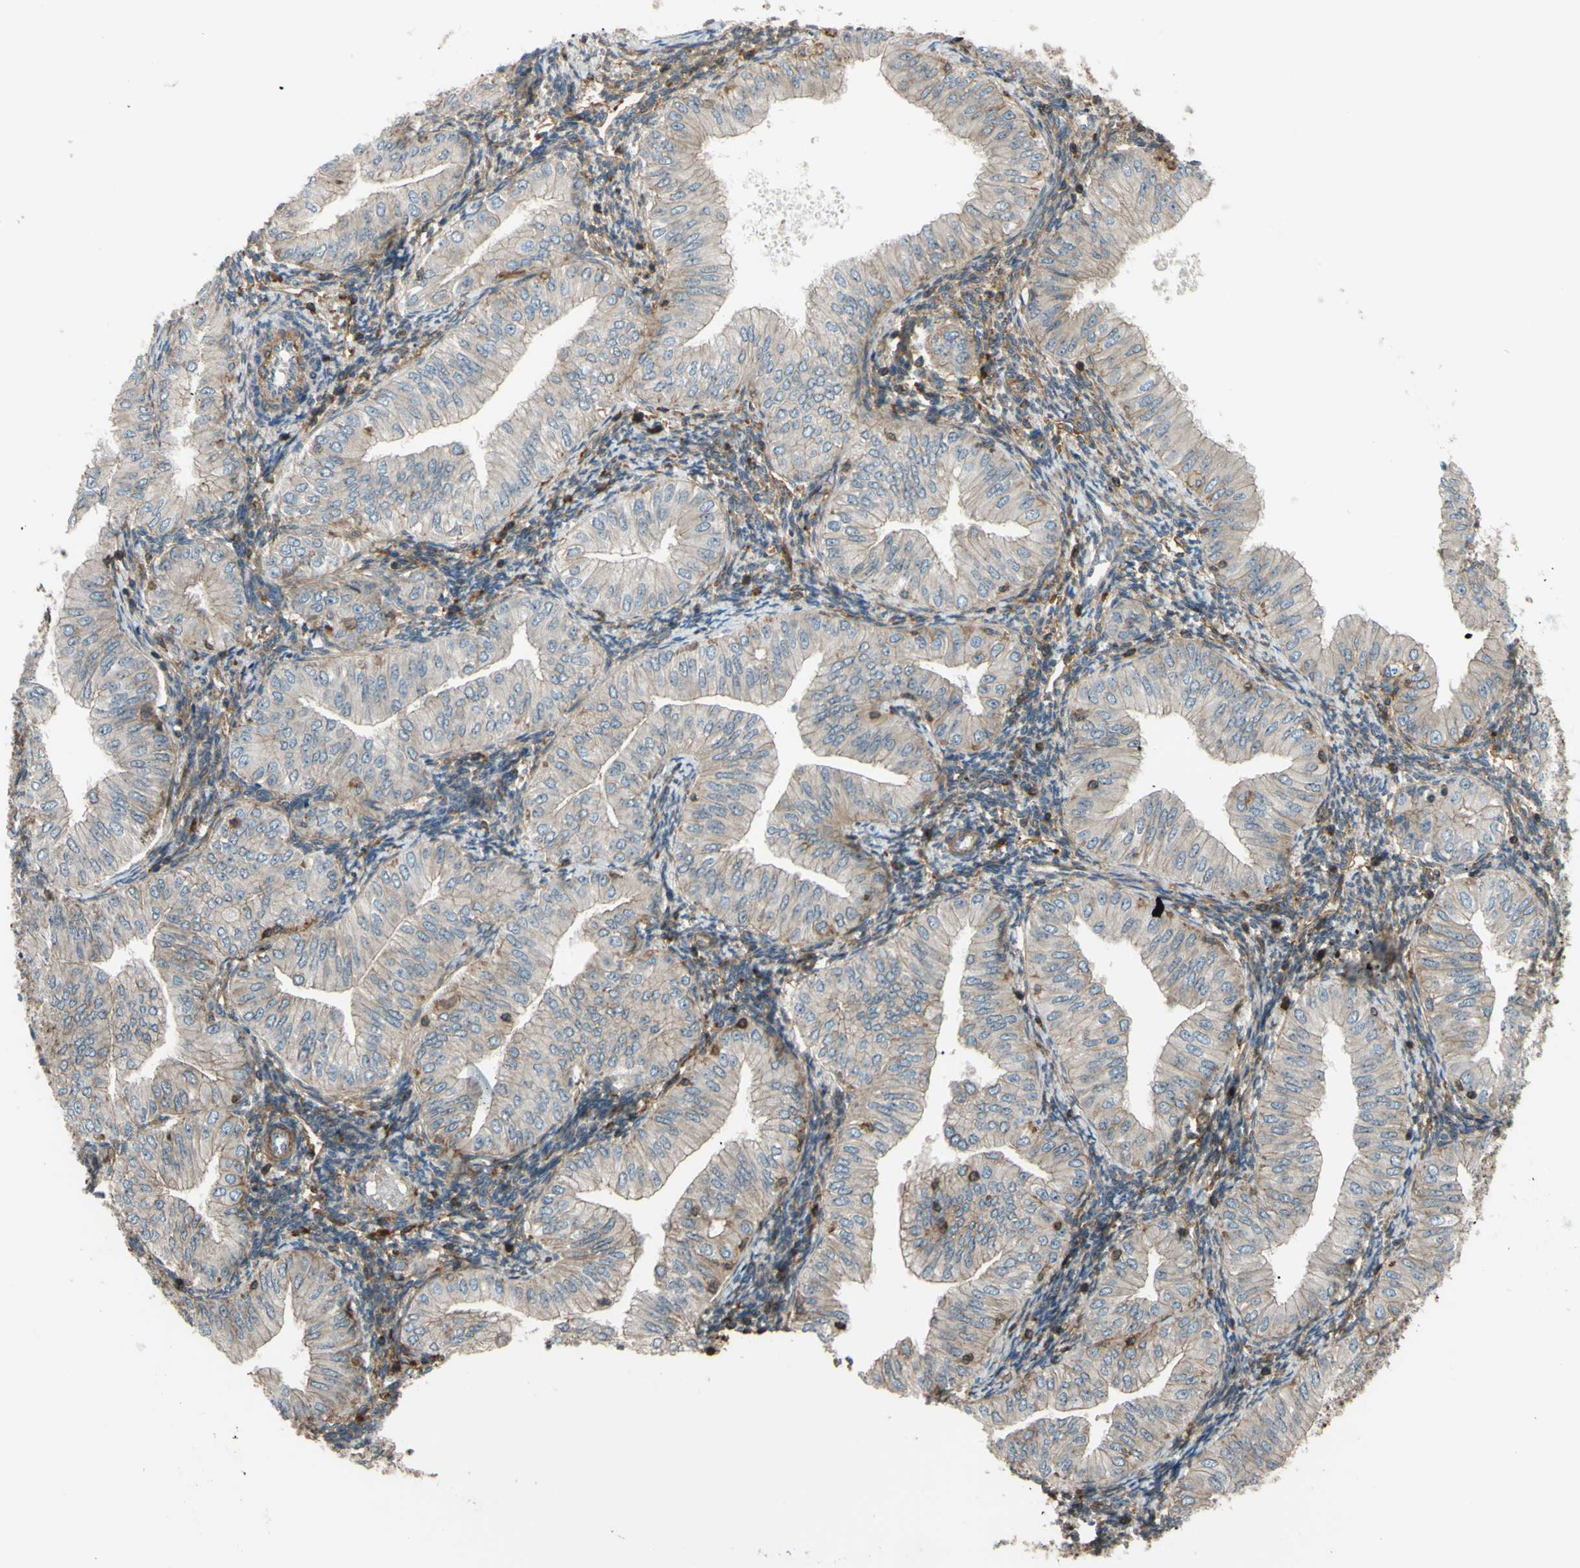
{"staining": {"intensity": "moderate", "quantity": "<25%", "location": "cytoplasmic/membranous"}, "tissue": "endometrial cancer", "cell_type": "Tumor cells", "image_type": "cancer", "snomed": [{"axis": "morphology", "description": "Normal tissue, NOS"}, {"axis": "morphology", "description": "Adenocarcinoma, NOS"}, {"axis": "topography", "description": "Endometrium"}], "caption": "Endometrial cancer stained with a brown dye exhibits moderate cytoplasmic/membranous positive expression in approximately <25% of tumor cells.", "gene": "ADD3", "patient": {"sex": "female", "age": 53}}